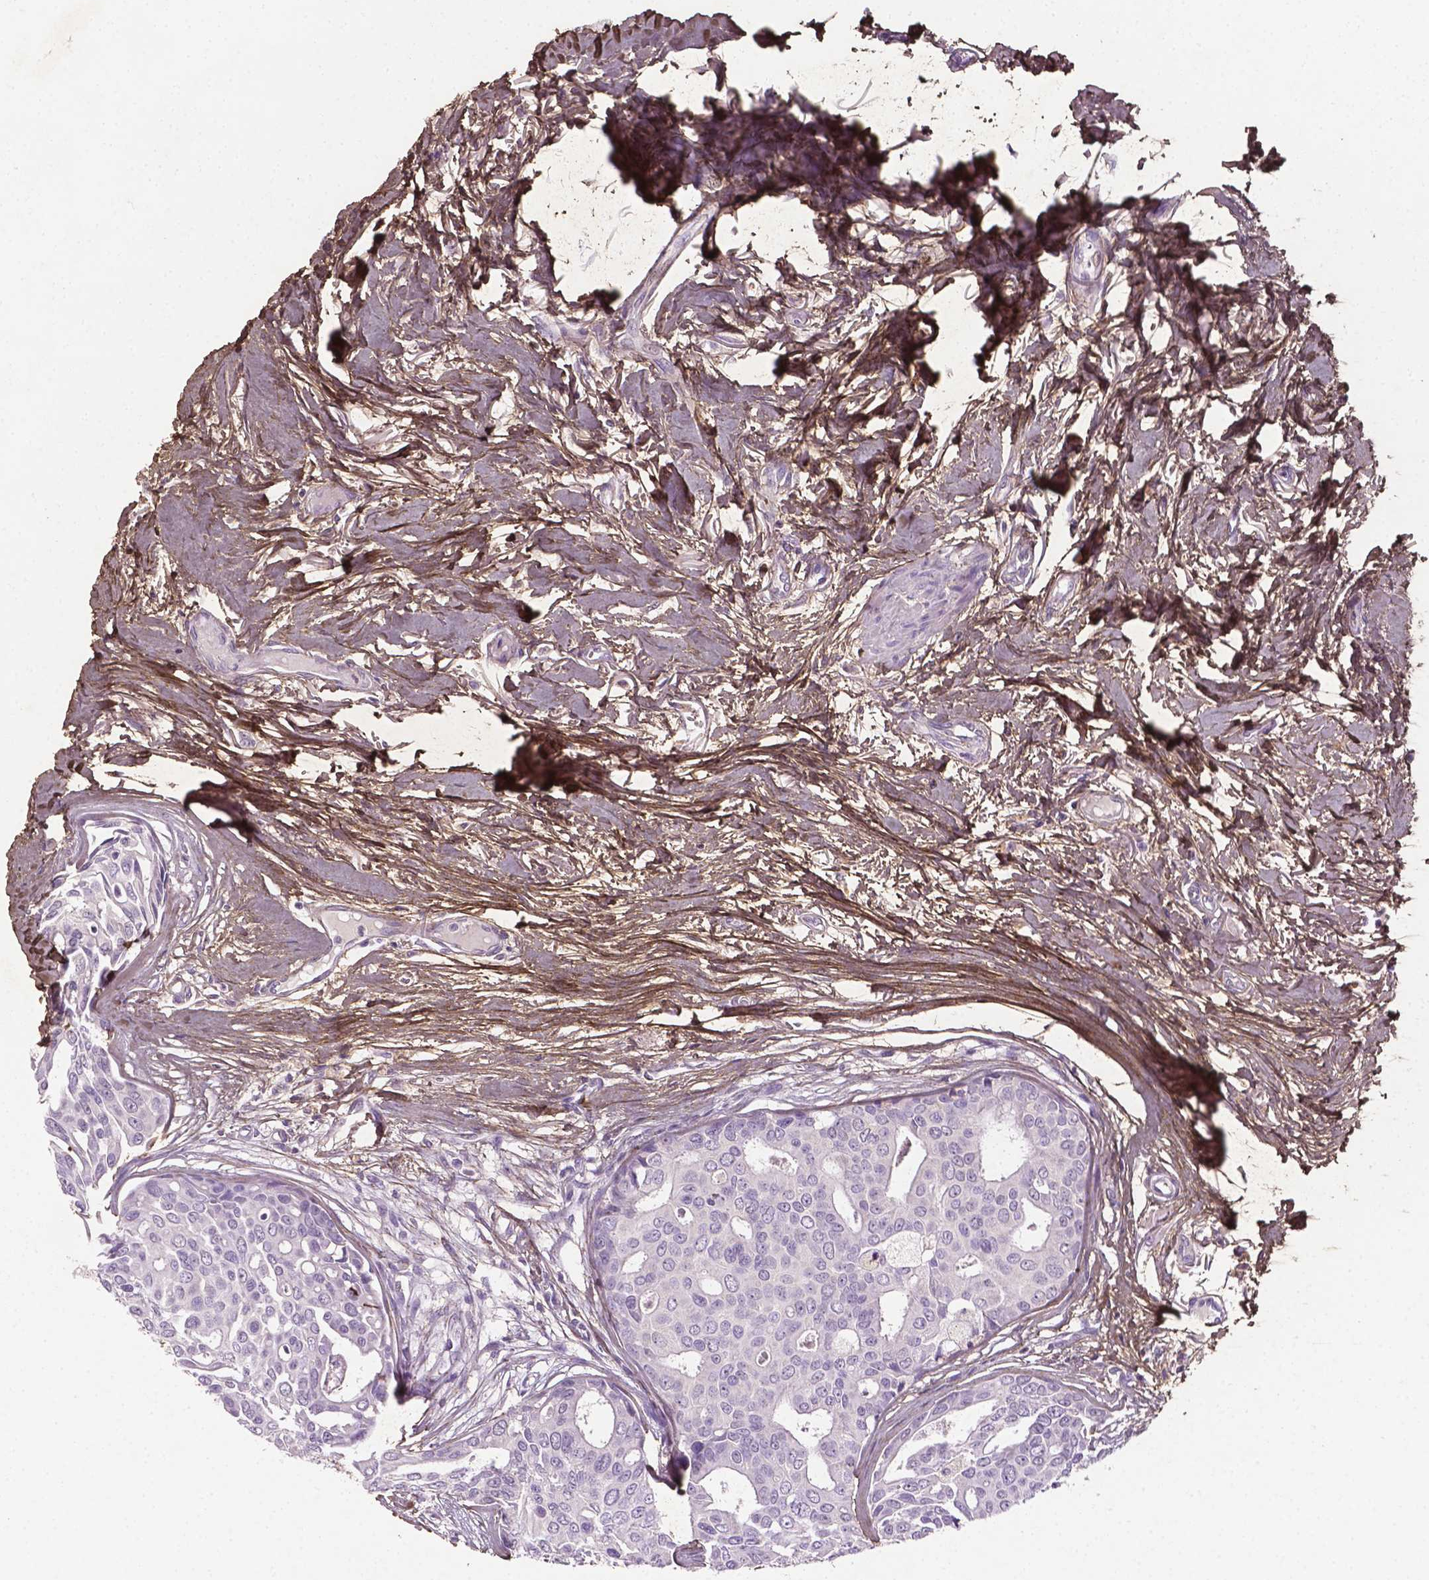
{"staining": {"intensity": "negative", "quantity": "none", "location": "none"}, "tissue": "breast cancer", "cell_type": "Tumor cells", "image_type": "cancer", "snomed": [{"axis": "morphology", "description": "Duct carcinoma"}, {"axis": "topography", "description": "Breast"}], "caption": "Immunohistochemistry (IHC) photomicrograph of intraductal carcinoma (breast) stained for a protein (brown), which exhibits no positivity in tumor cells.", "gene": "DLG2", "patient": {"sex": "female", "age": 54}}